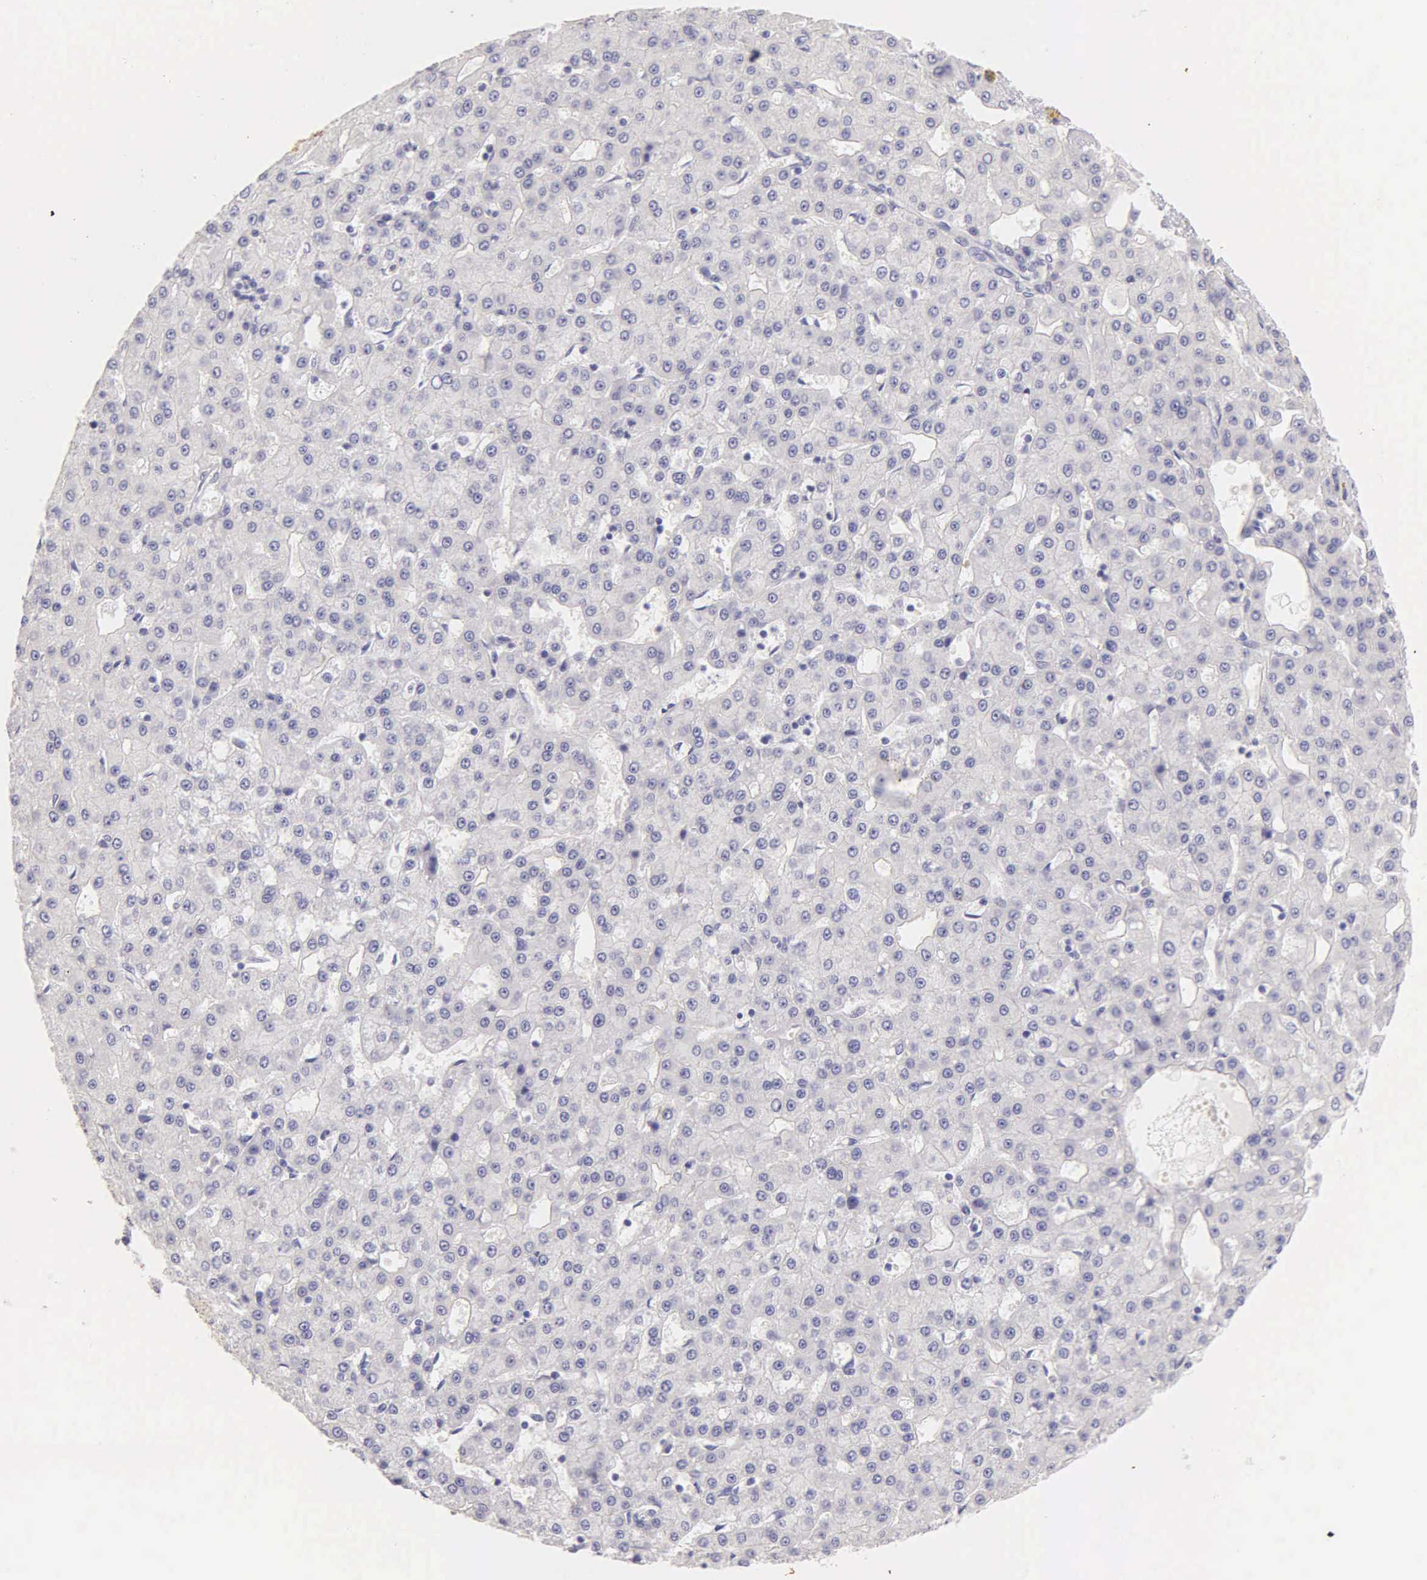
{"staining": {"intensity": "negative", "quantity": "none", "location": "none"}, "tissue": "liver cancer", "cell_type": "Tumor cells", "image_type": "cancer", "snomed": [{"axis": "morphology", "description": "Carcinoma, Hepatocellular, NOS"}, {"axis": "topography", "description": "Liver"}], "caption": "The immunohistochemistry (IHC) micrograph has no significant positivity in tumor cells of liver cancer tissue.", "gene": "KRT17", "patient": {"sex": "male", "age": 47}}